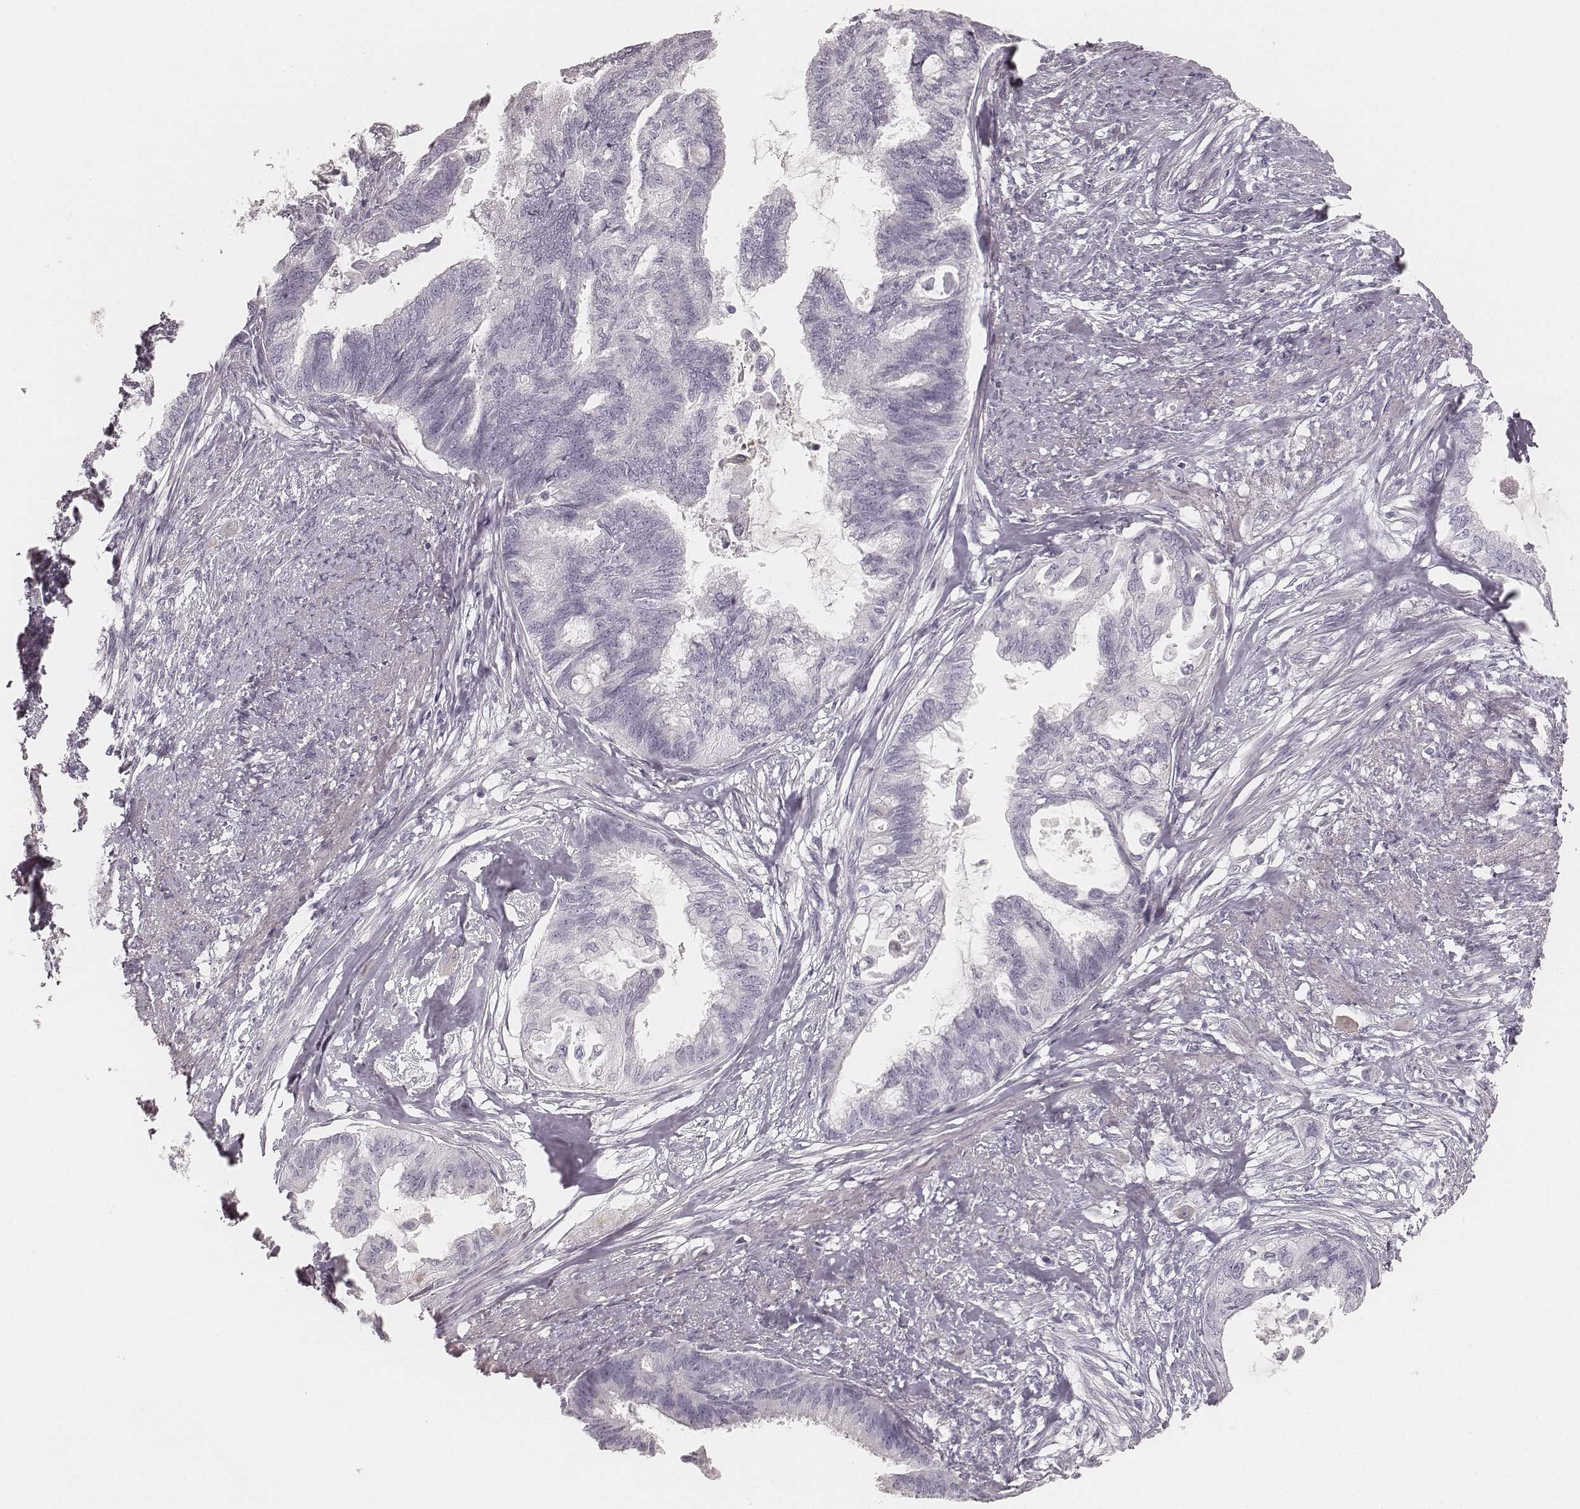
{"staining": {"intensity": "negative", "quantity": "none", "location": "none"}, "tissue": "endometrial cancer", "cell_type": "Tumor cells", "image_type": "cancer", "snomed": [{"axis": "morphology", "description": "Adenocarcinoma, NOS"}, {"axis": "topography", "description": "Endometrium"}], "caption": "A photomicrograph of human endometrial cancer (adenocarcinoma) is negative for staining in tumor cells. (DAB (3,3'-diaminobenzidine) IHC with hematoxylin counter stain).", "gene": "KRT31", "patient": {"sex": "female", "age": 86}}